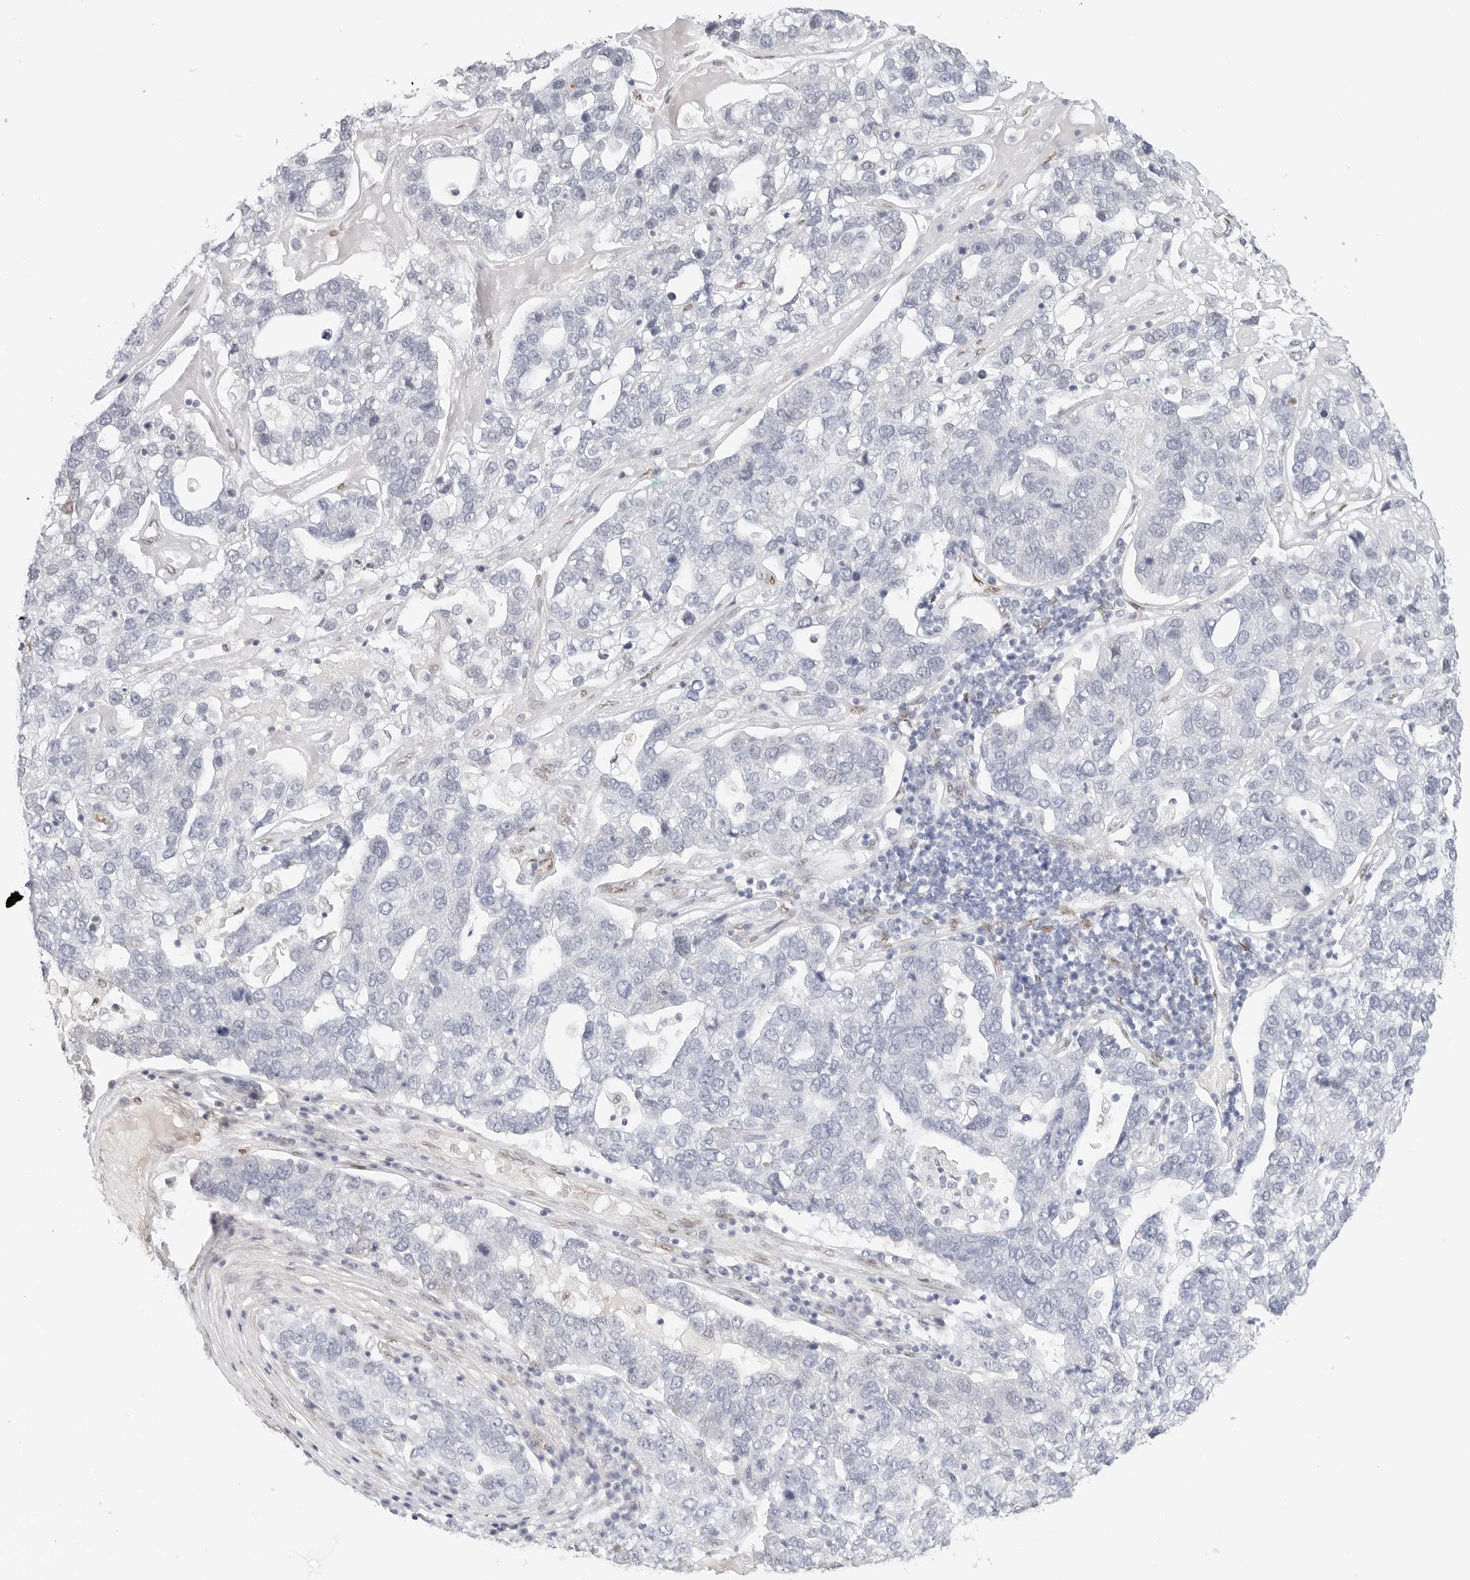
{"staining": {"intensity": "negative", "quantity": "none", "location": "none"}, "tissue": "pancreatic cancer", "cell_type": "Tumor cells", "image_type": "cancer", "snomed": [{"axis": "morphology", "description": "Adenocarcinoma, NOS"}, {"axis": "topography", "description": "Pancreas"}], "caption": "Immunohistochemistry (IHC) histopathology image of neoplastic tissue: human pancreatic cancer (adenocarcinoma) stained with DAB demonstrates no significant protein expression in tumor cells.", "gene": "SPIDR", "patient": {"sex": "female", "age": 61}}